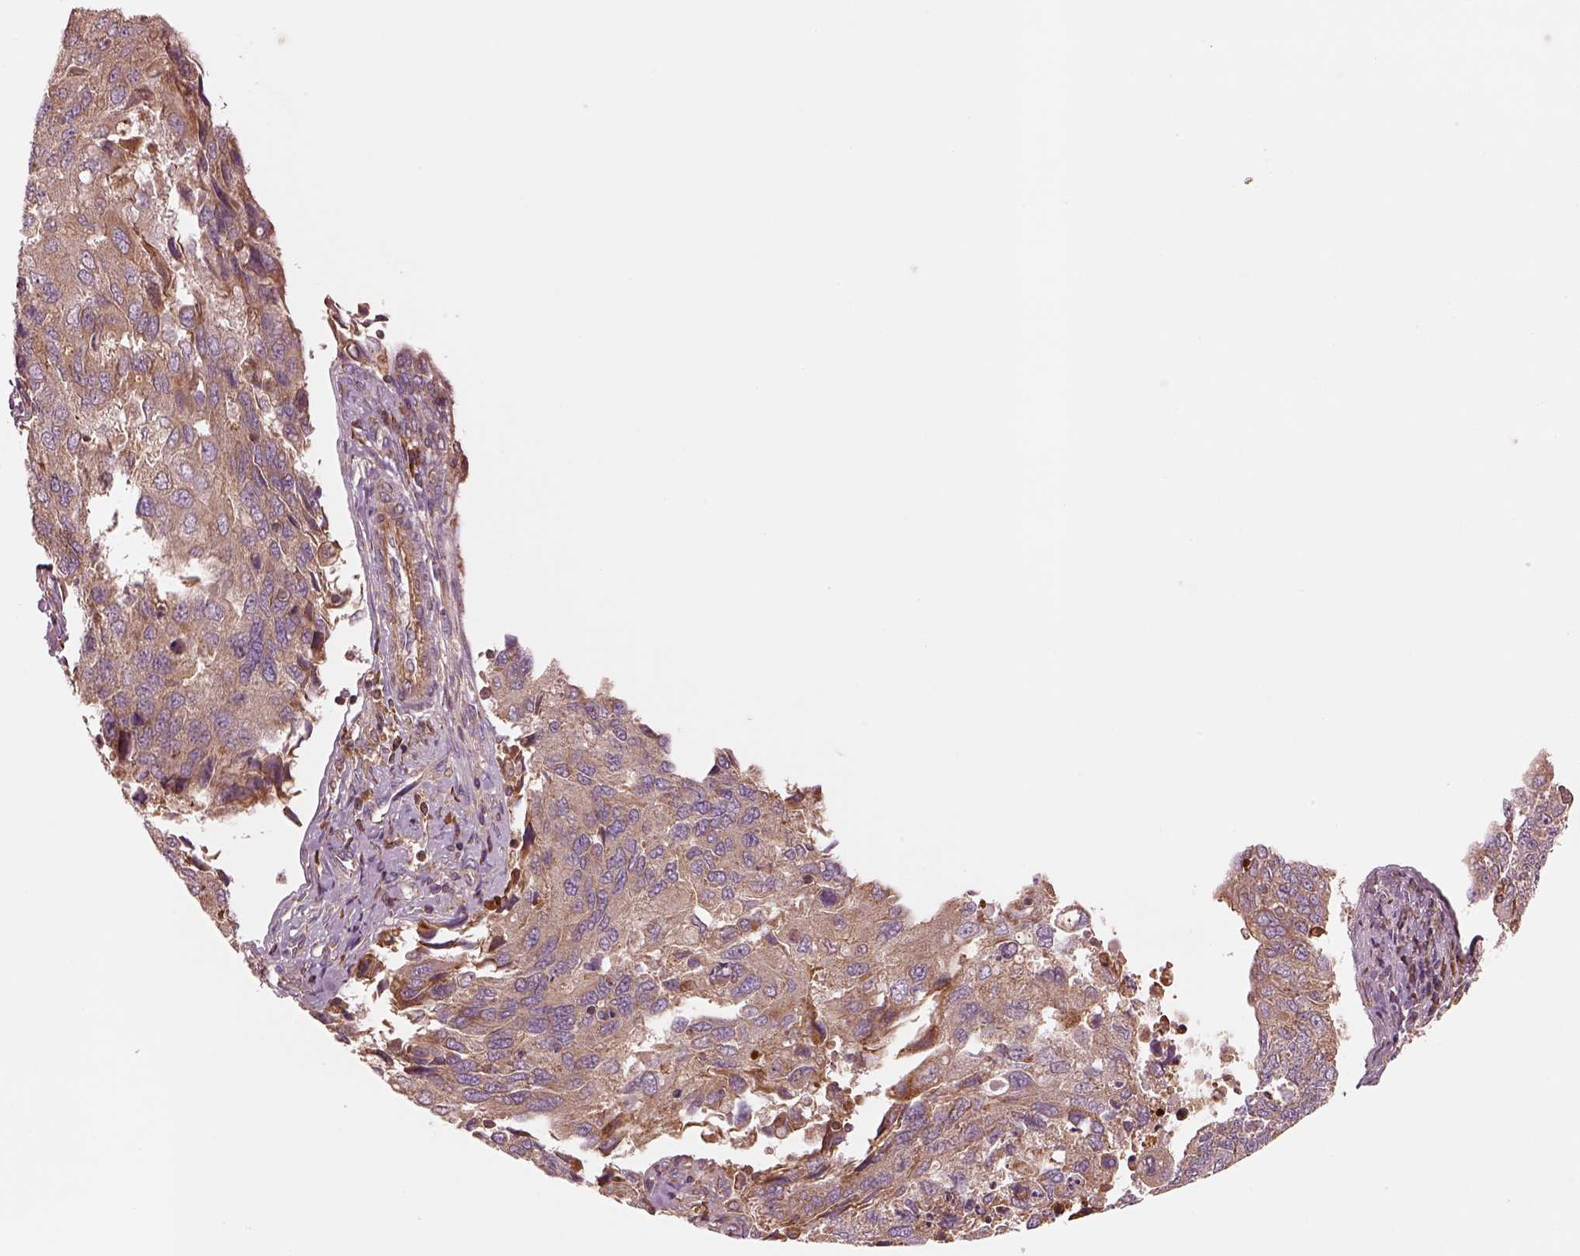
{"staining": {"intensity": "moderate", "quantity": "<25%", "location": "cytoplasmic/membranous"}, "tissue": "endometrial cancer", "cell_type": "Tumor cells", "image_type": "cancer", "snomed": [{"axis": "morphology", "description": "Adenocarcinoma, NOS"}, {"axis": "topography", "description": "Endometrium"}], "caption": "An image of human adenocarcinoma (endometrial) stained for a protein exhibits moderate cytoplasmic/membranous brown staining in tumor cells. (brown staining indicates protein expression, while blue staining denotes nuclei).", "gene": "ASCC2", "patient": {"sex": "female", "age": 43}}